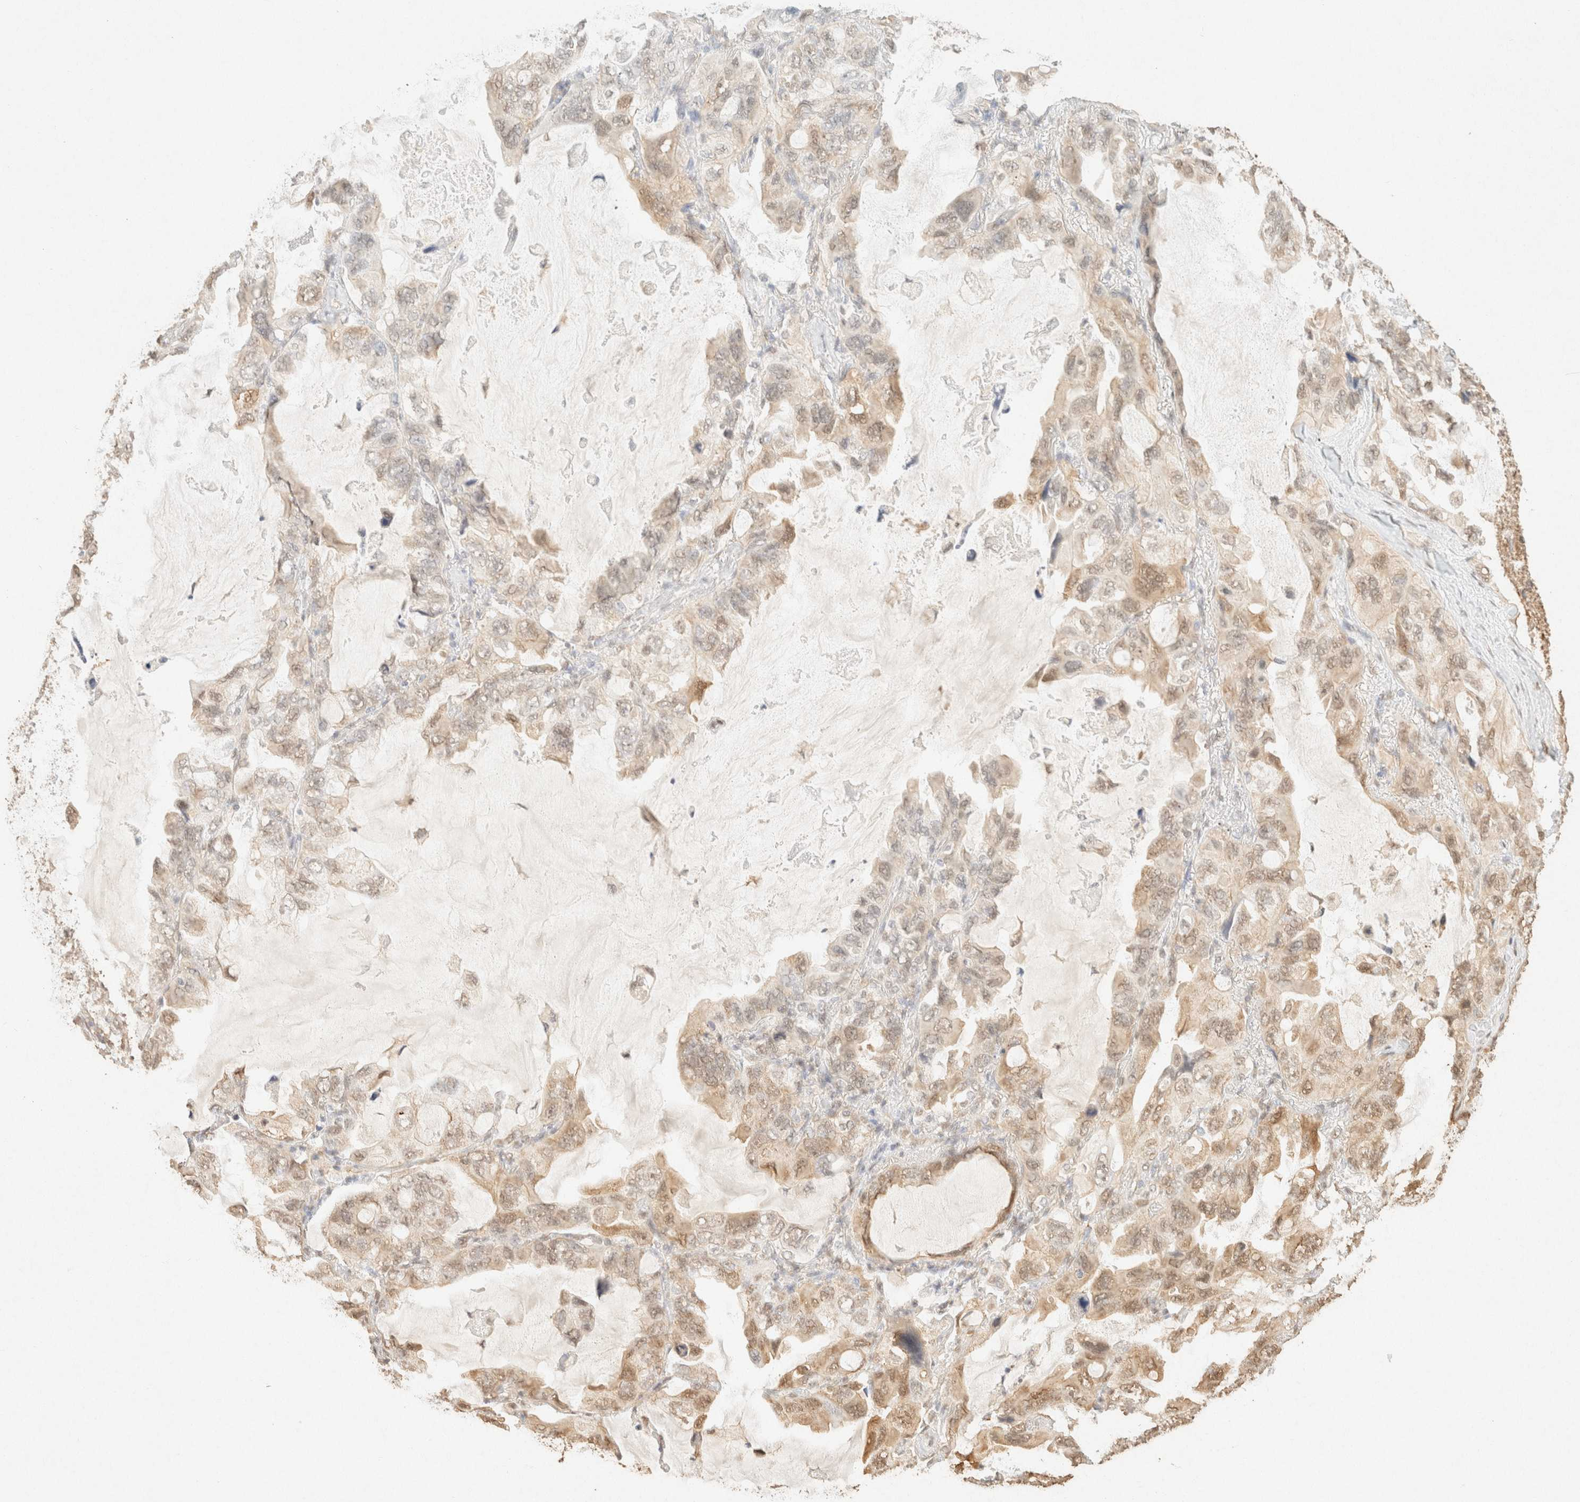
{"staining": {"intensity": "weak", "quantity": "25%-75%", "location": "cytoplasmic/membranous,nuclear"}, "tissue": "lung cancer", "cell_type": "Tumor cells", "image_type": "cancer", "snomed": [{"axis": "morphology", "description": "Squamous cell carcinoma, NOS"}, {"axis": "topography", "description": "Lung"}], "caption": "Lung squamous cell carcinoma tissue shows weak cytoplasmic/membranous and nuclear positivity in about 25%-75% of tumor cells", "gene": "S100A13", "patient": {"sex": "female", "age": 73}}